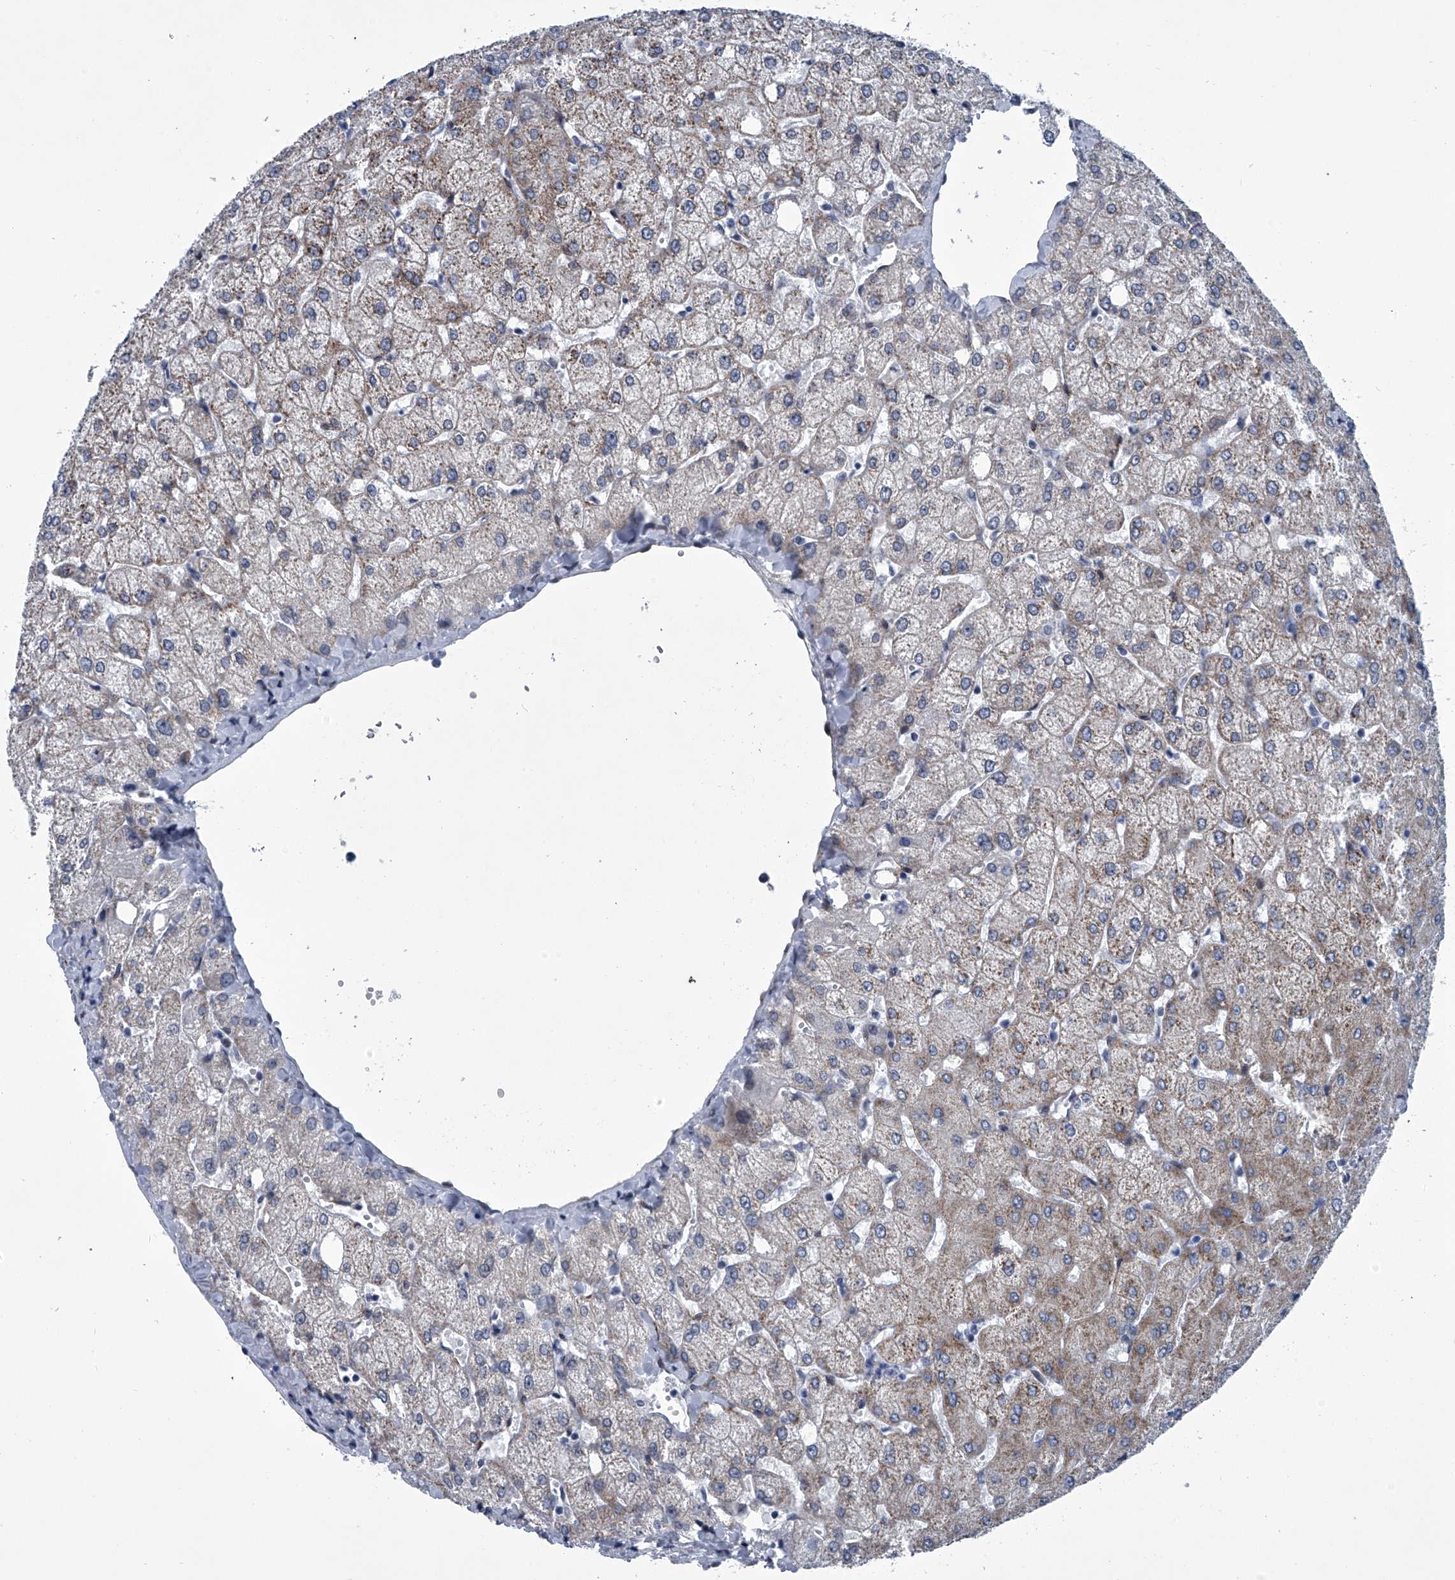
{"staining": {"intensity": "negative", "quantity": "none", "location": "none"}, "tissue": "liver", "cell_type": "Cholangiocytes", "image_type": "normal", "snomed": [{"axis": "morphology", "description": "Normal tissue, NOS"}, {"axis": "topography", "description": "Liver"}], "caption": "Immunohistochemical staining of benign human liver shows no significant expression in cholangiocytes.", "gene": "PPP2R5D", "patient": {"sex": "female", "age": 54}}